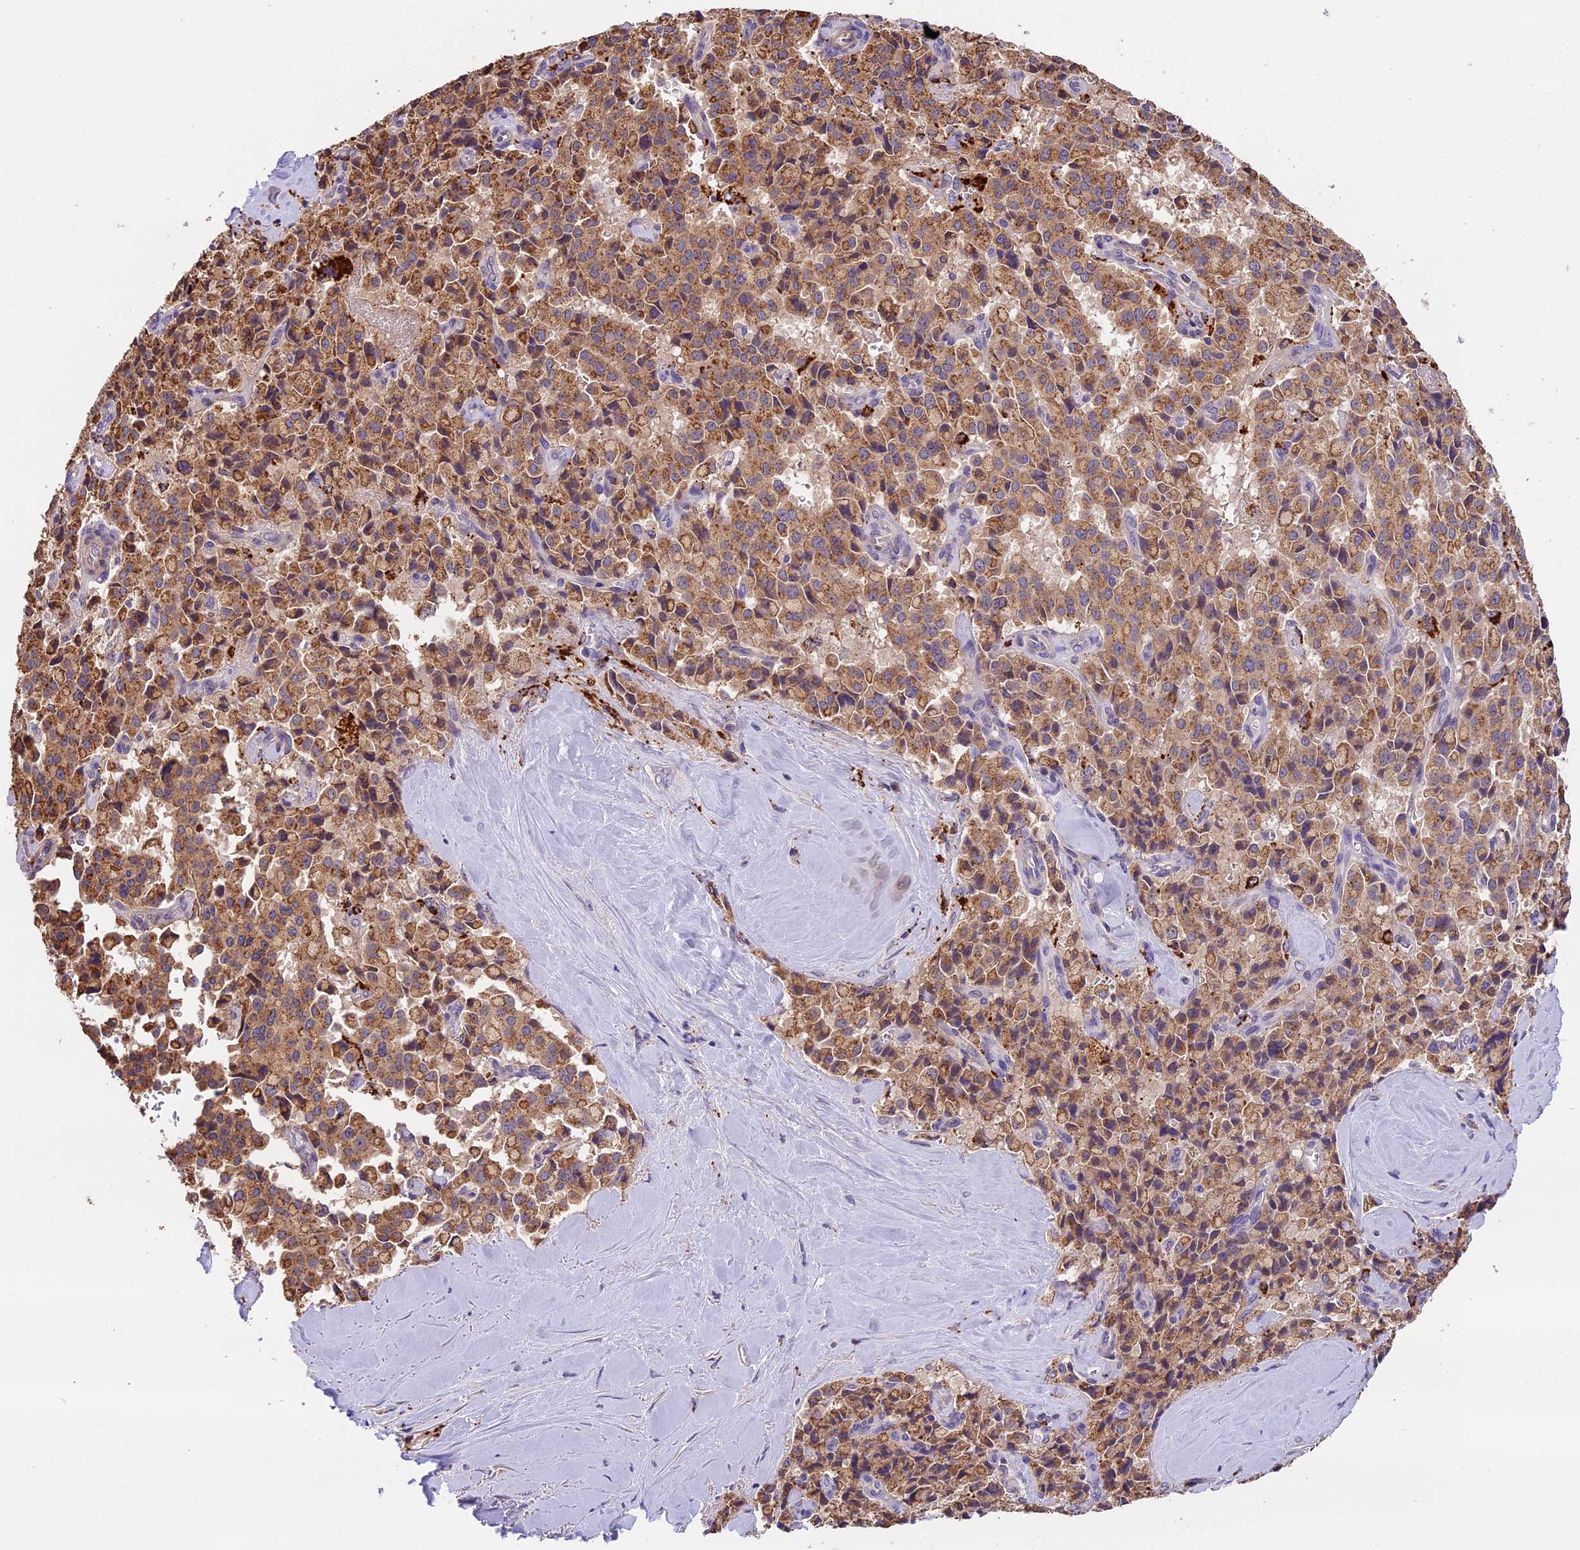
{"staining": {"intensity": "moderate", "quantity": ">75%", "location": "cytoplasmic/membranous"}, "tissue": "pancreatic cancer", "cell_type": "Tumor cells", "image_type": "cancer", "snomed": [{"axis": "morphology", "description": "Adenocarcinoma, NOS"}, {"axis": "topography", "description": "Pancreas"}], "caption": "Immunohistochemistry (IHC) image of neoplastic tissue: pancreatic cancer stained using IHC displays medium levels of moderate protein expression localized specifically in the cytoplasmic/membranous of tumor cells, appearing as a cytoplasmic/membranous brown color.", "gene": "COPE", "patient": {"sex": "male", "age": 65}}